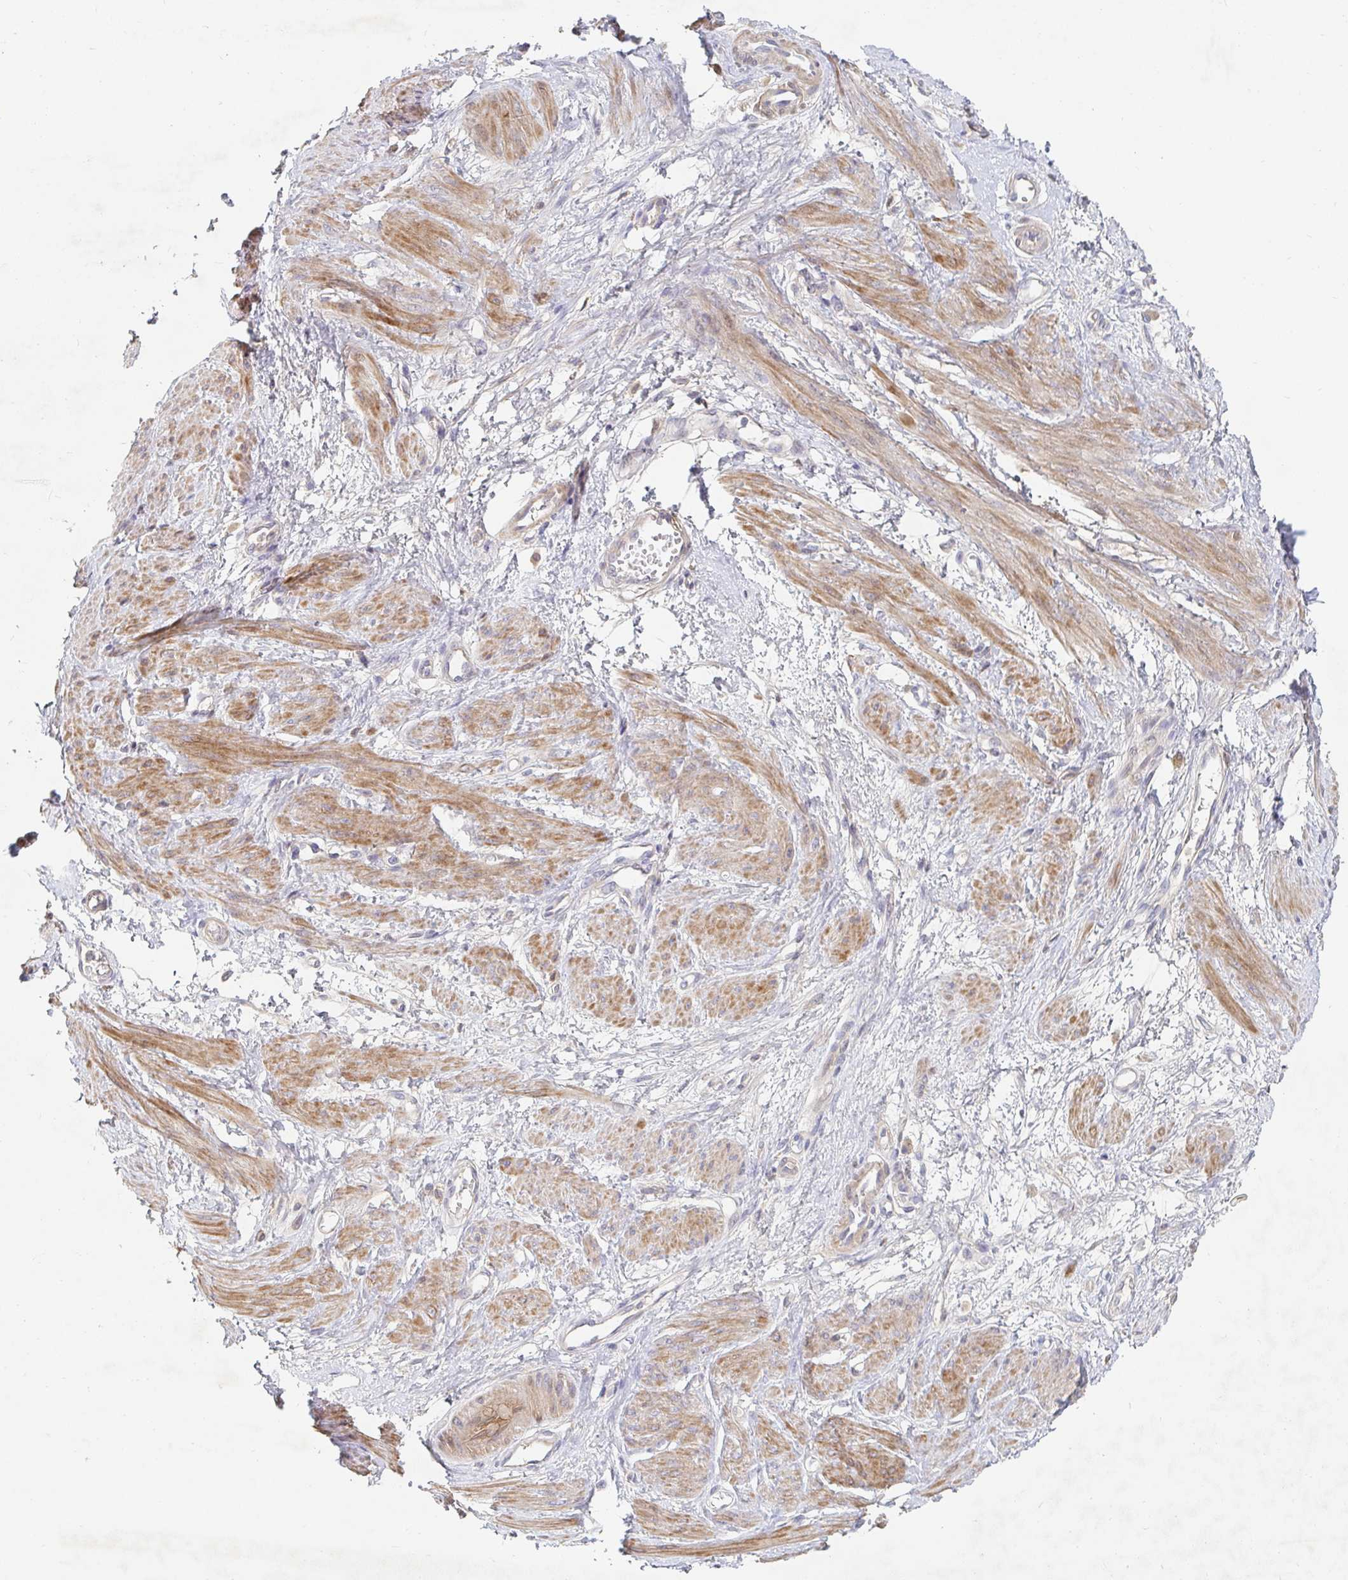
{"staining": {"intensity": "moderate", "quantity": "25%-75%", "location": "cytoplasmic/membranous"}, "tissue": "smooth muscle", "cell_type": "Smooth muscle cells", "image_type": "normal", "snomed": [{"axis": "morphology", "description": "Normal tissue, NOS"}, {"axis": "topography", "description": "Smooth muscle"}, {"axis": "topography", "description": "Uterus"}], "caption": "Immunohistochemistry micrograph of normal smooth muscle: smooth muscle stained using immunohistochemistry (IHC) reveals medium levels of moderate protein expression localized specifically in the cytoplasmic/membranous of smooth muscle cells, appearing as a cytoplasmic/membranous brown color.", "gene": "NME9", "patient": {"sex": "female", "age": 39}}